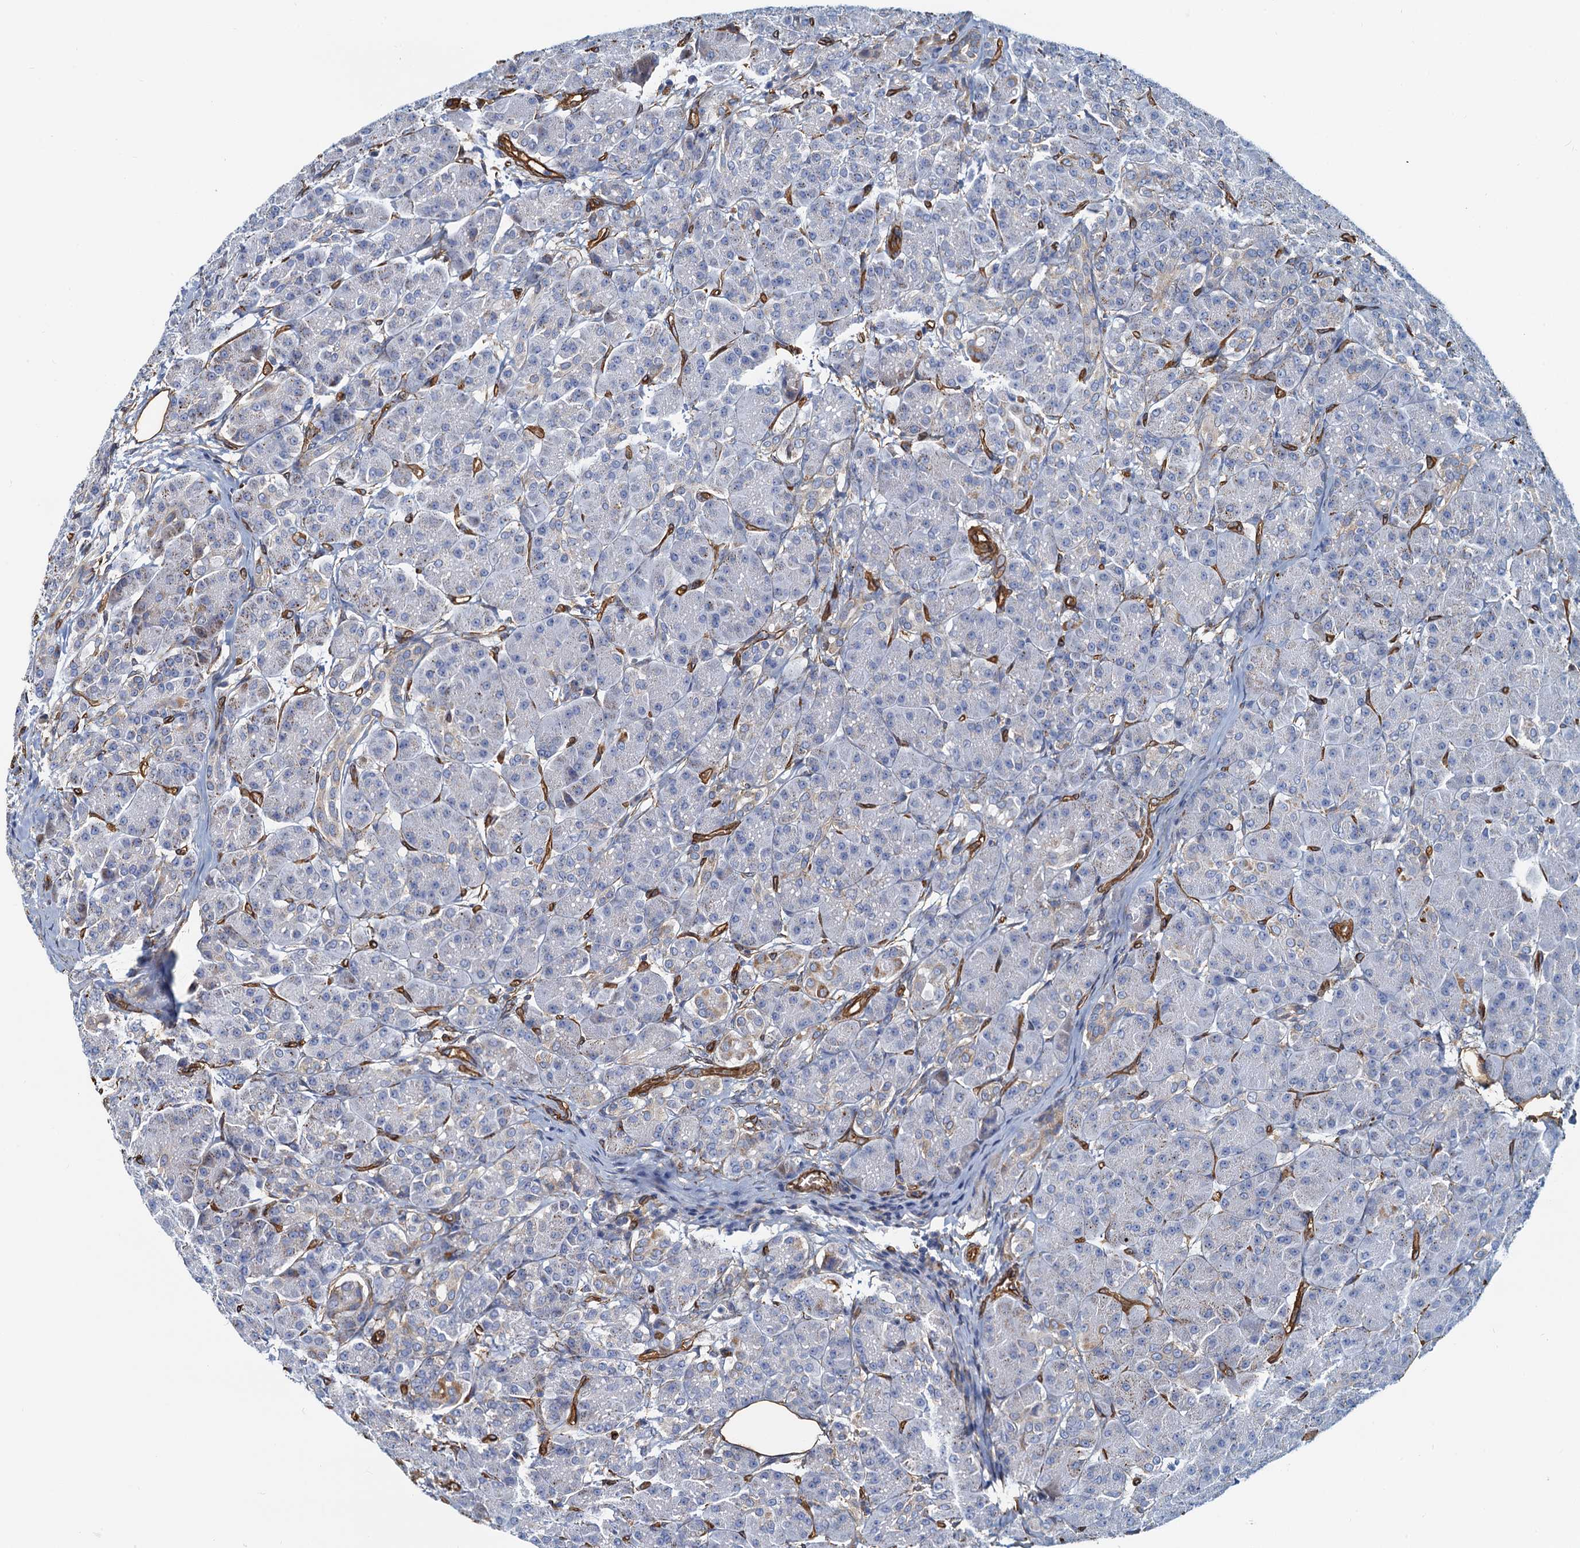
{"staining": {"intensity": "moderate", "quantity": "<25%", "location": "cytoplasmic/membranous"}, "tissue": "pancreas", "cell_type": "Exocrine glandular cells", "image_type": "normal", "snomed": [{"axis": "morphology", "description": "Normal tissue, NOS"}, {"axis": "topography", "description": "Pancreas"}], "caption": "A micrograph showing moderate cytoplasmic/membranous expression in about <25% of exocrine glandular cells in benign pancreas, as visualized by brown immunohistochemical staining.", "gene": "DGKG", "patient": {"sex": "male", "age": 63}}